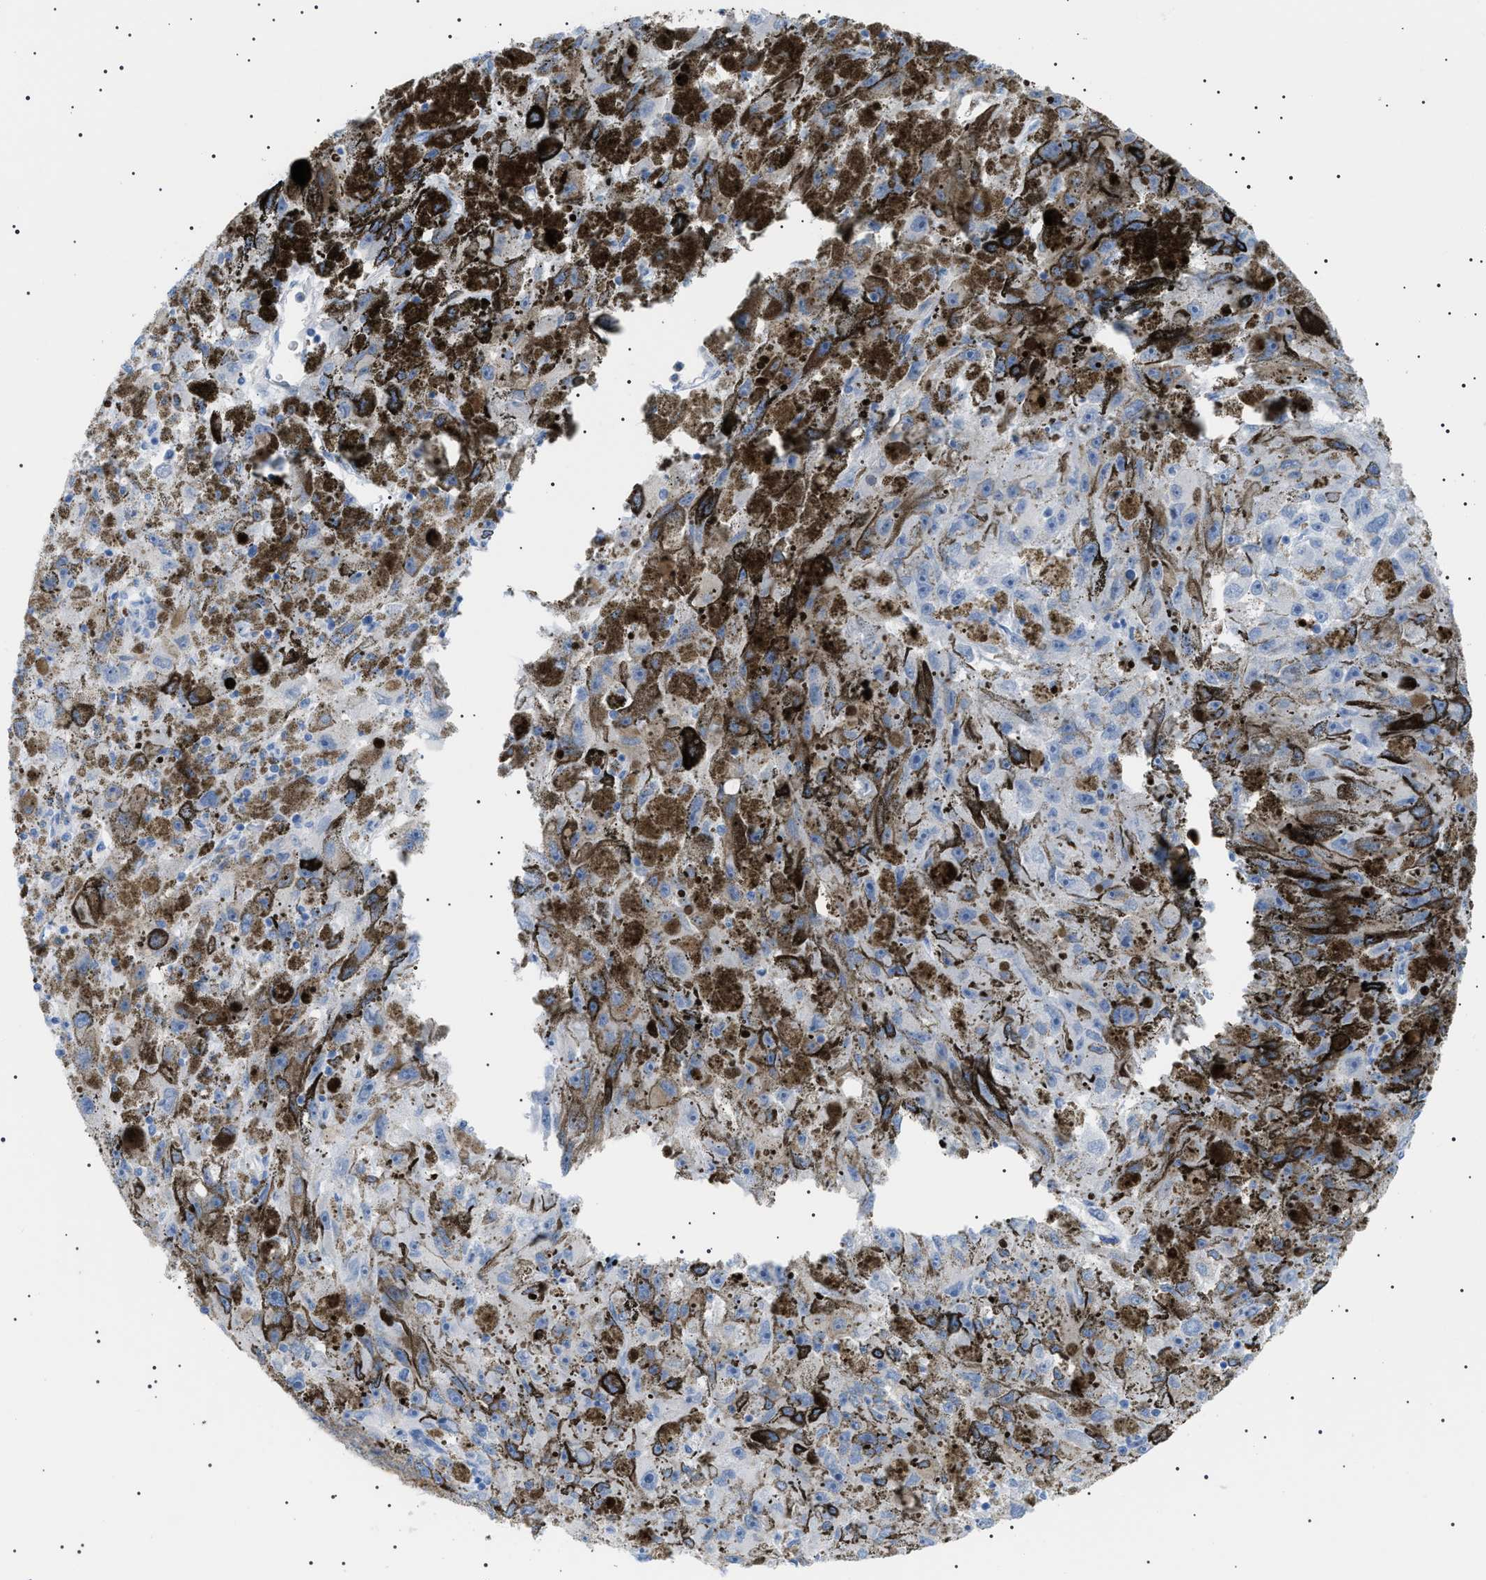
{"staining": {"intensity": "negative", "quantity": "none", "location": "none"}, "tissue": "melanoma", "cell_type": "Tumor cells", "image_type": "cancer", "snomed": [{"axis": "morphology", "description": "Malignant melanoma, NOS"}, {"axis": "topography", "description": "Skin"}], "caption": "IHC of melanoma displays no positivity in tumor cells.", "gene": "LPA", "patient": {"sex": "female", "age": 104}}